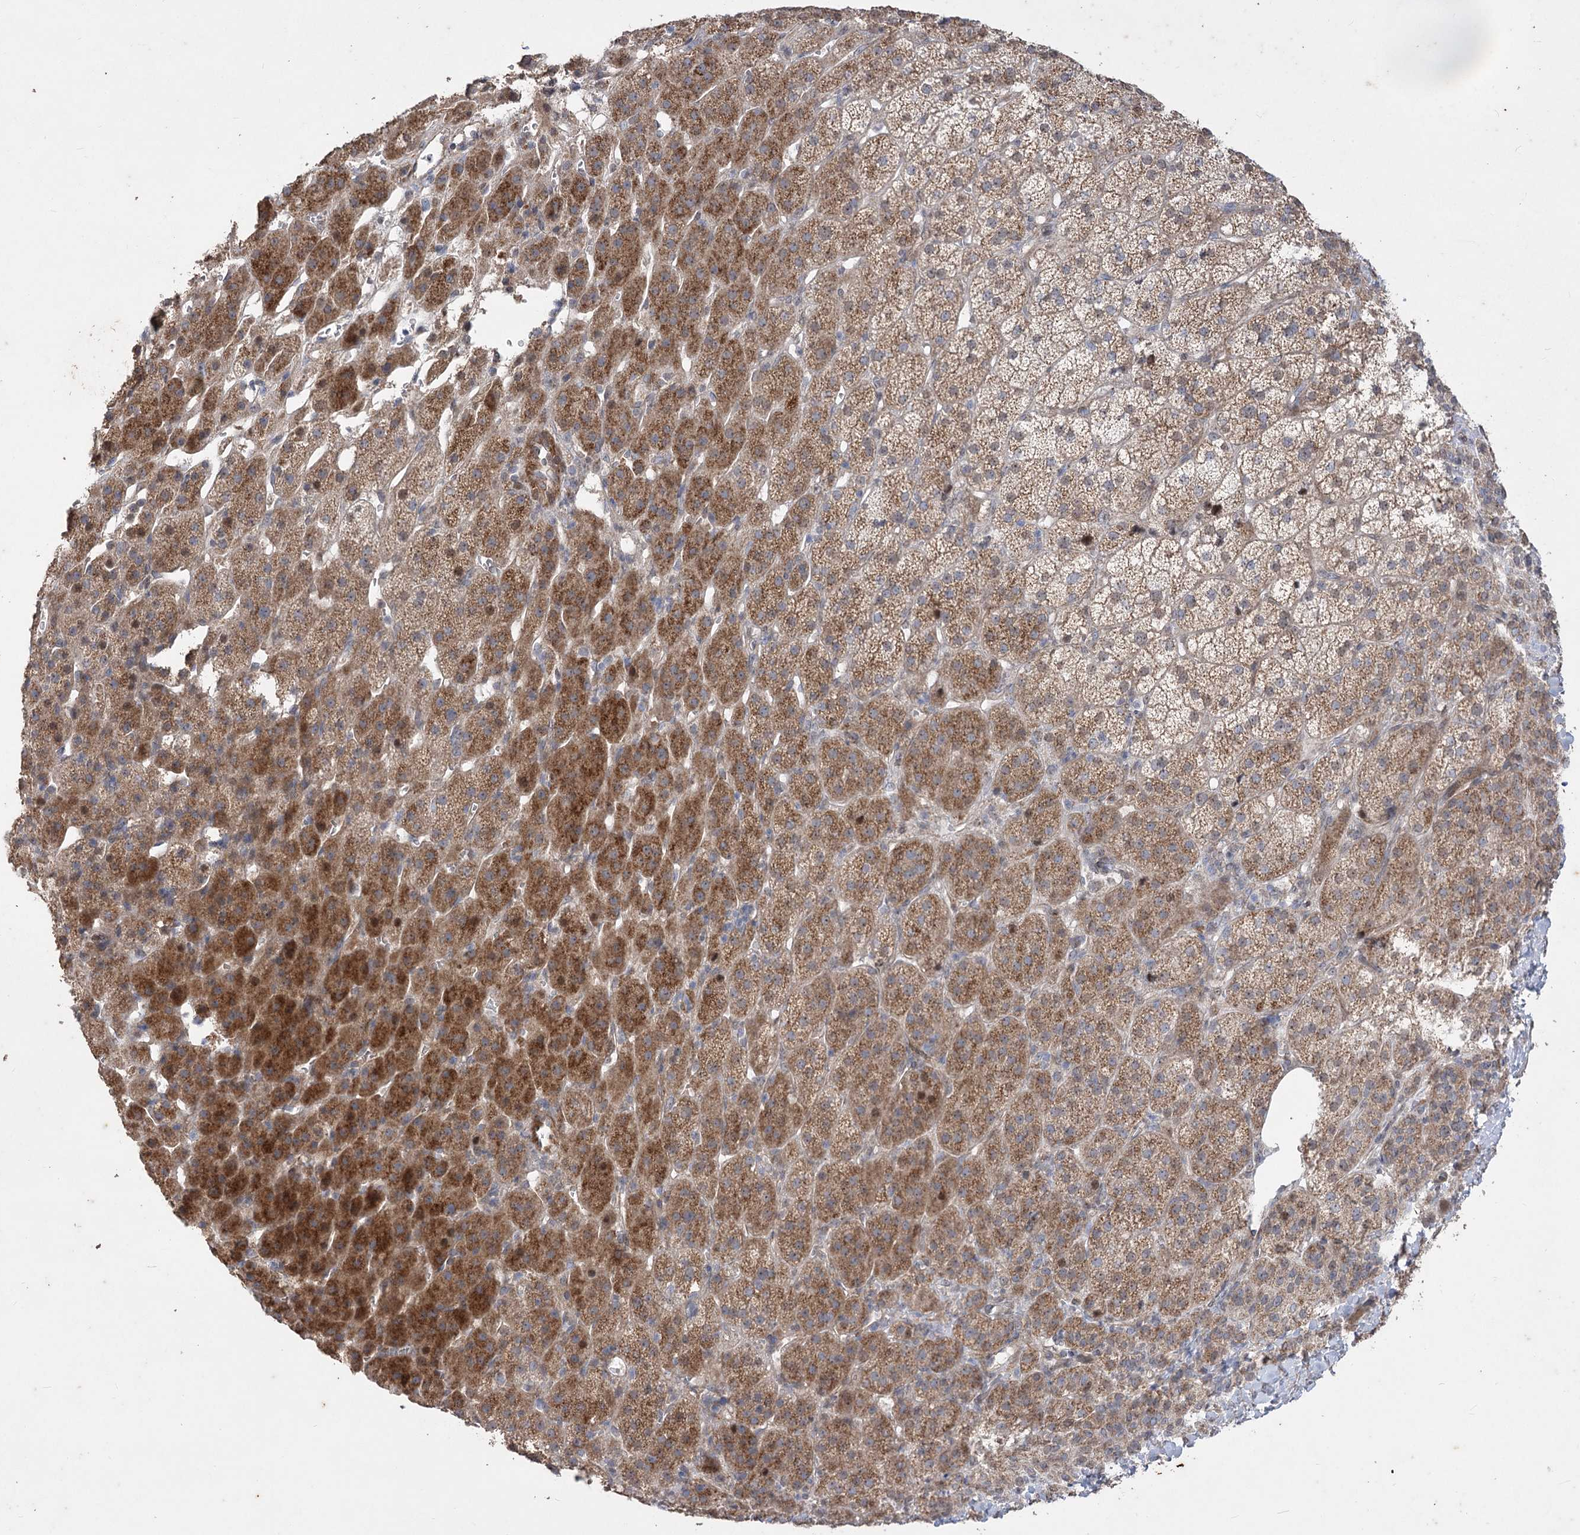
{"staining": {"intensity": "moderate", "quantity": ">75%", "location": "cytoplasmic/membranous"}, "tissue": "adrenal gland", "cell_type": "Glandular cells", "image_type": "normal", "snomed": [{"axis": "morphology", "description": "Normal tissue, NOS"}, {"axis": "topography", "description": "Adrenal gland"}], "caption": "Immunohistochemical staining of normal adrenal gland displays moderate cytoplasmic/membranous protein staining in approximately >75% of glandular cells. The protein of interest is stained brown, and the nuclei are stained in blue (DAB (3,3'-diaminobenzidine) IHC with brightfield microscopy, high magnification).", "gene": "ZSCAN23", "patient": {"sex": "female", "age": 57}}